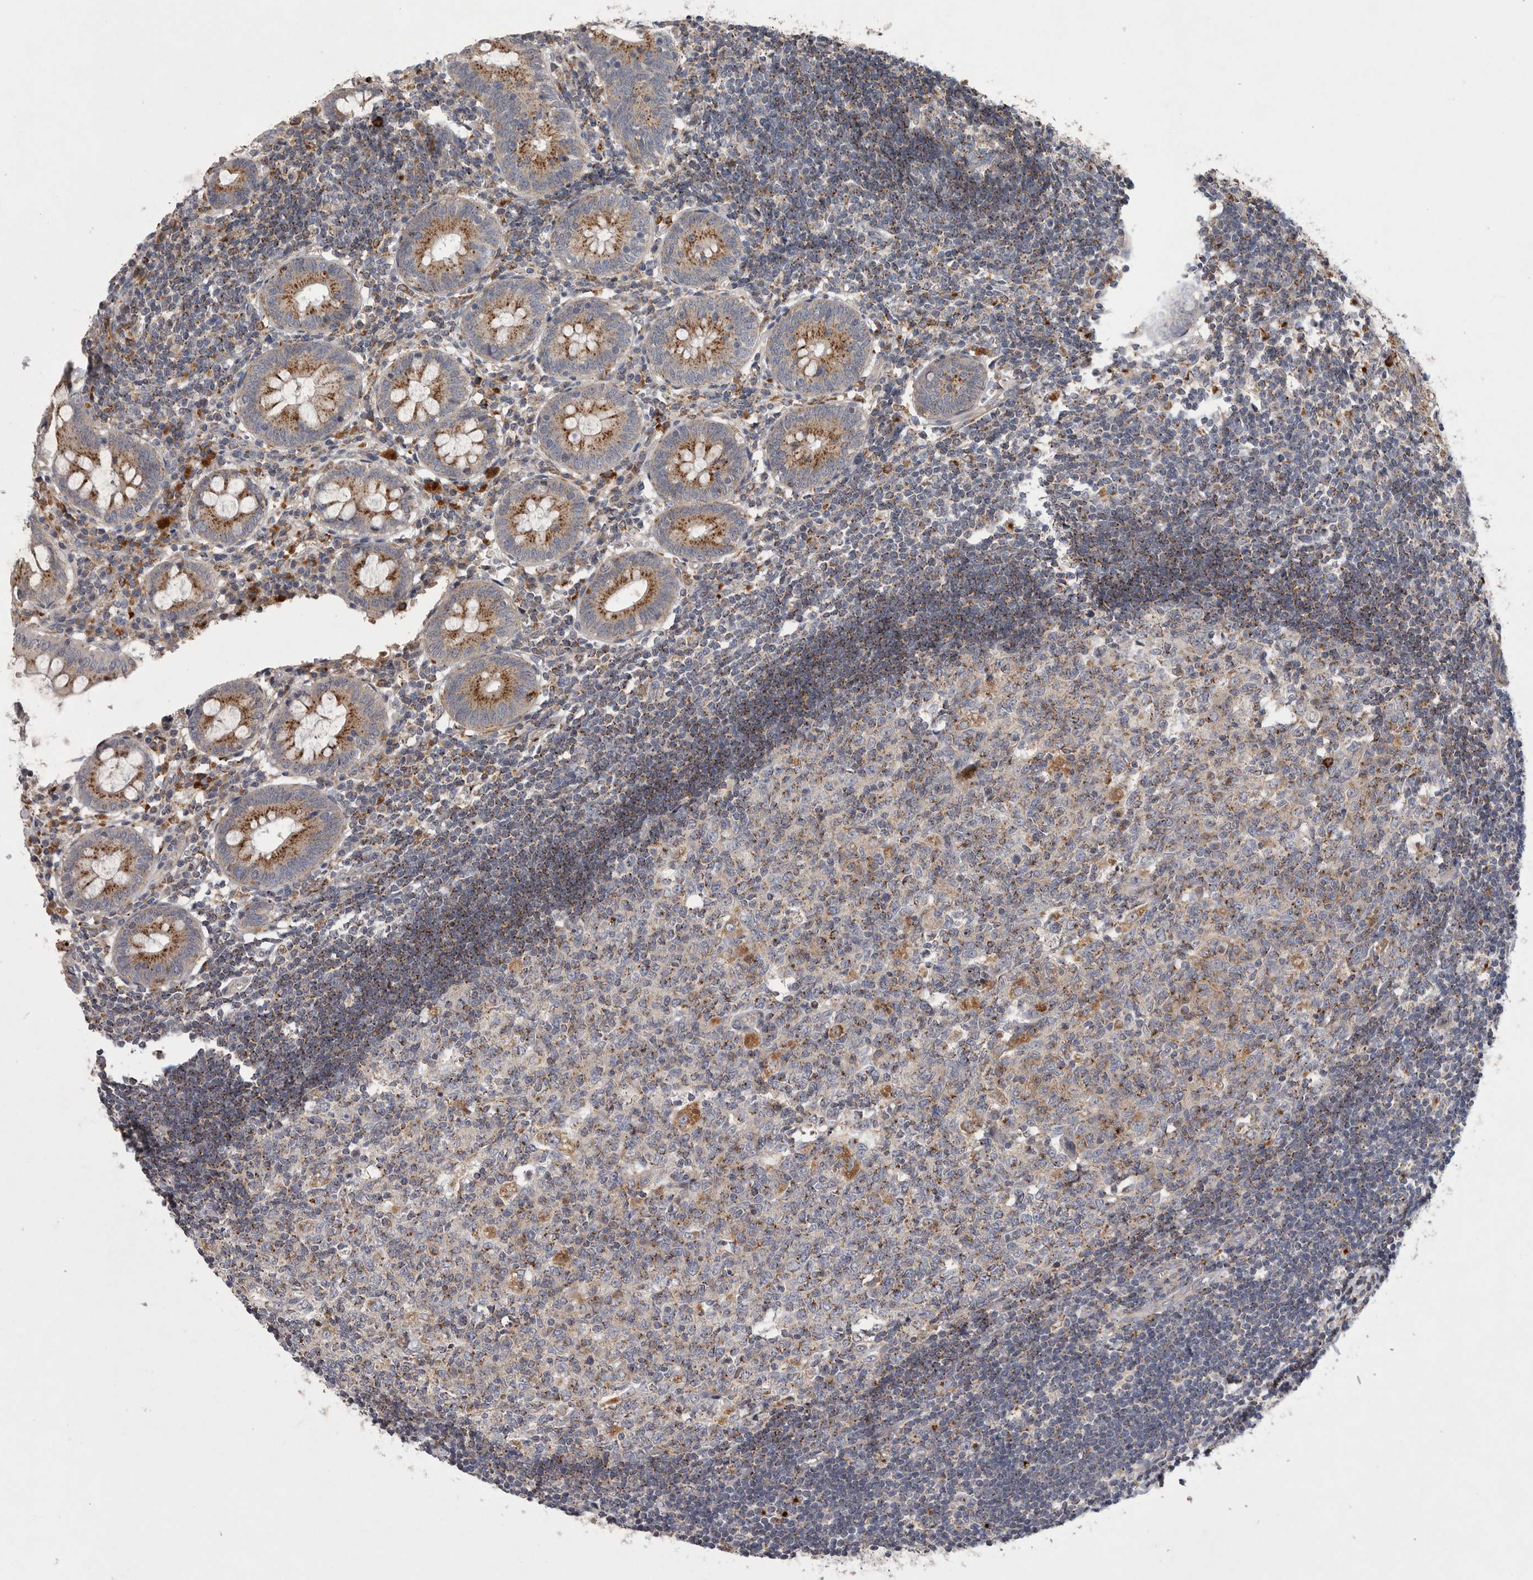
{"staining": {"intensity": "moderate", "quantity": ">75%", "location": "cytoplasmic/membranous"}, "tissue": "appendix", "cell_type": "Glandular cells", "image_type": "normal", "snomed": [{"axis": "morphology", "description": "Normal tissue, NOS"}, {"axis": "topography", "description": "Appendix"}], "caption": "Glandular cells show medium levels of moderate cytoplasmic/membranous expression in approximately >75% of cells in benign human appendix.", "gene": "LAMTOR3", "patient": {"sex": "female", "age": 54}}